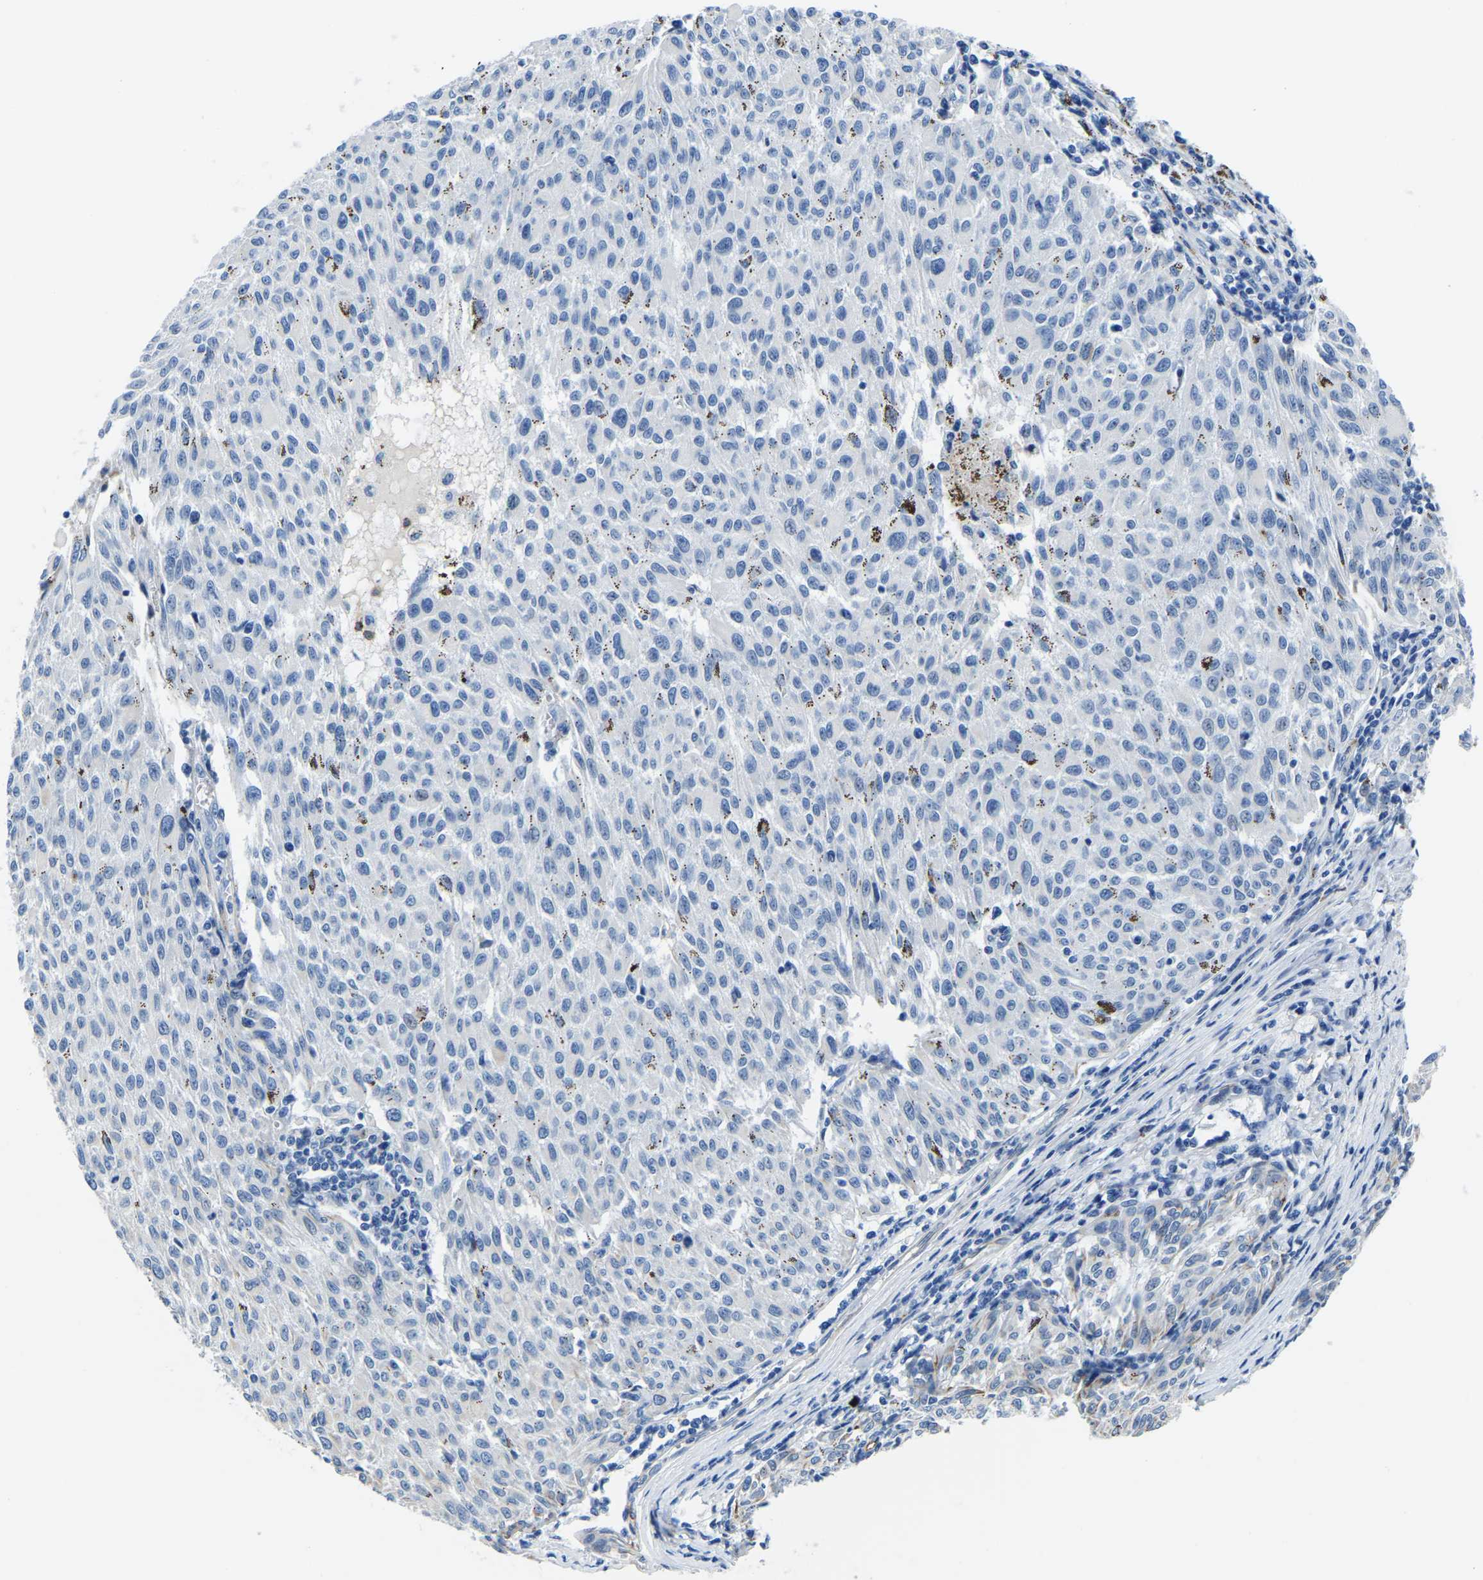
{"staining": {"intensity": "negative", "quantity": "none", "location": "none"}, "tissue": "melanoma", "cell_type": "Tumor cells", "image_type": "cancer", "snomed": [{"axis": "morphology", "description": "Malignant melanoma, NOS"}, {"axis": "topography", "description": "Skin"}], "caption": "Immunohistochemical staining of human malignant melanoma demonstrates no significant positivity in tumor cells. (DAB immunohistochemistry visualized using brightfield microscopy, high magnification).", "gene": "MS4A3", "patient": {"sex": "female", "age": 72}}